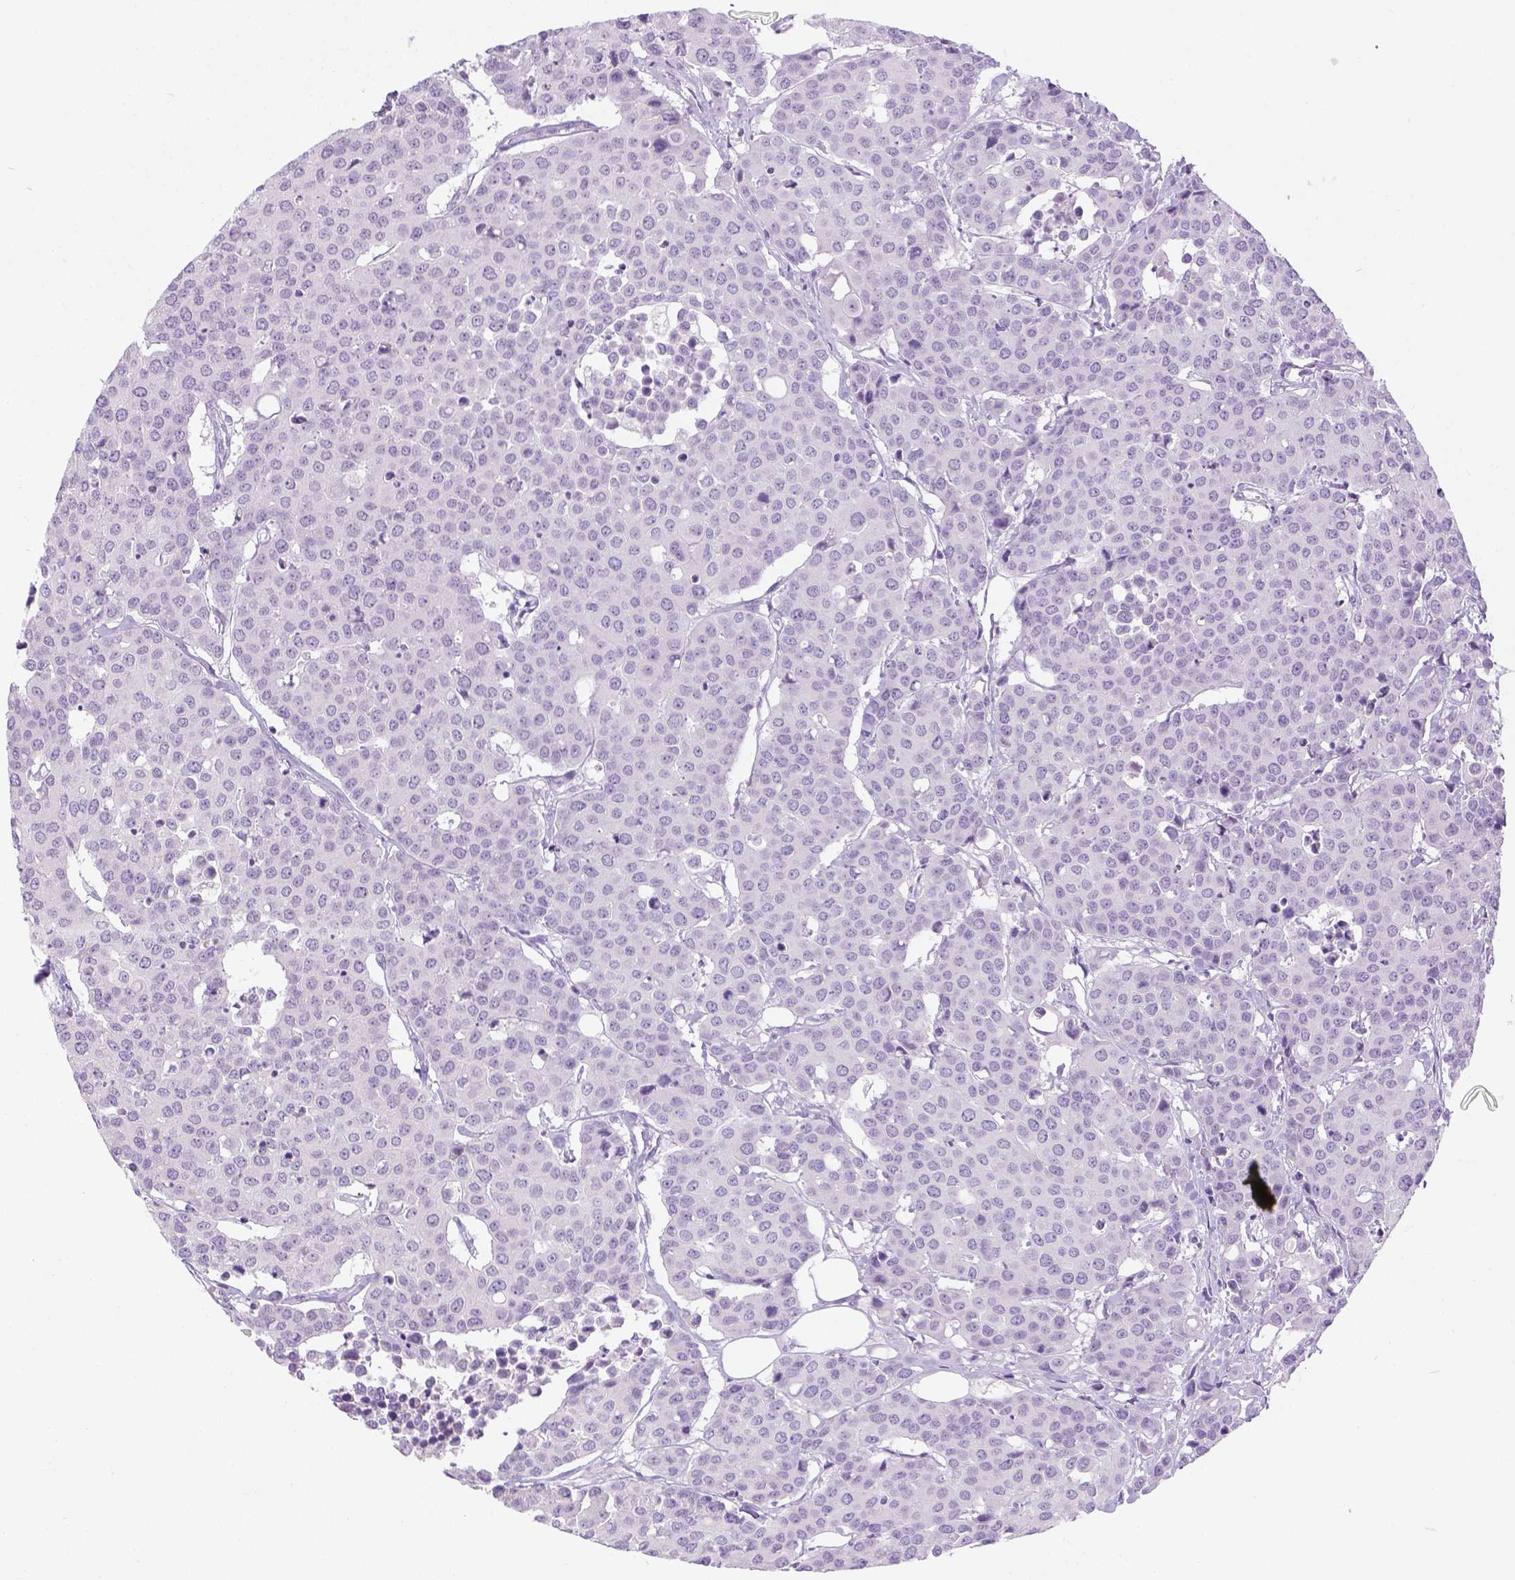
{"staining": {"intensity": "negative", "quantity": "none", "location": "none"}, "tissue": "carcinoid", "cell_type": "Tumor cells", "image_type": "cancer", "snomed": [{"axis": "morphology", "description": "Carcinoid, malignant, NOS"}, {"axis": "topography", "description": "Colon"}], "caption": "Tumor cells show no significant protein staining in malignant carcinoid.", "gene": "LGSN", "patient": {"sex": "male", "age": 81}}